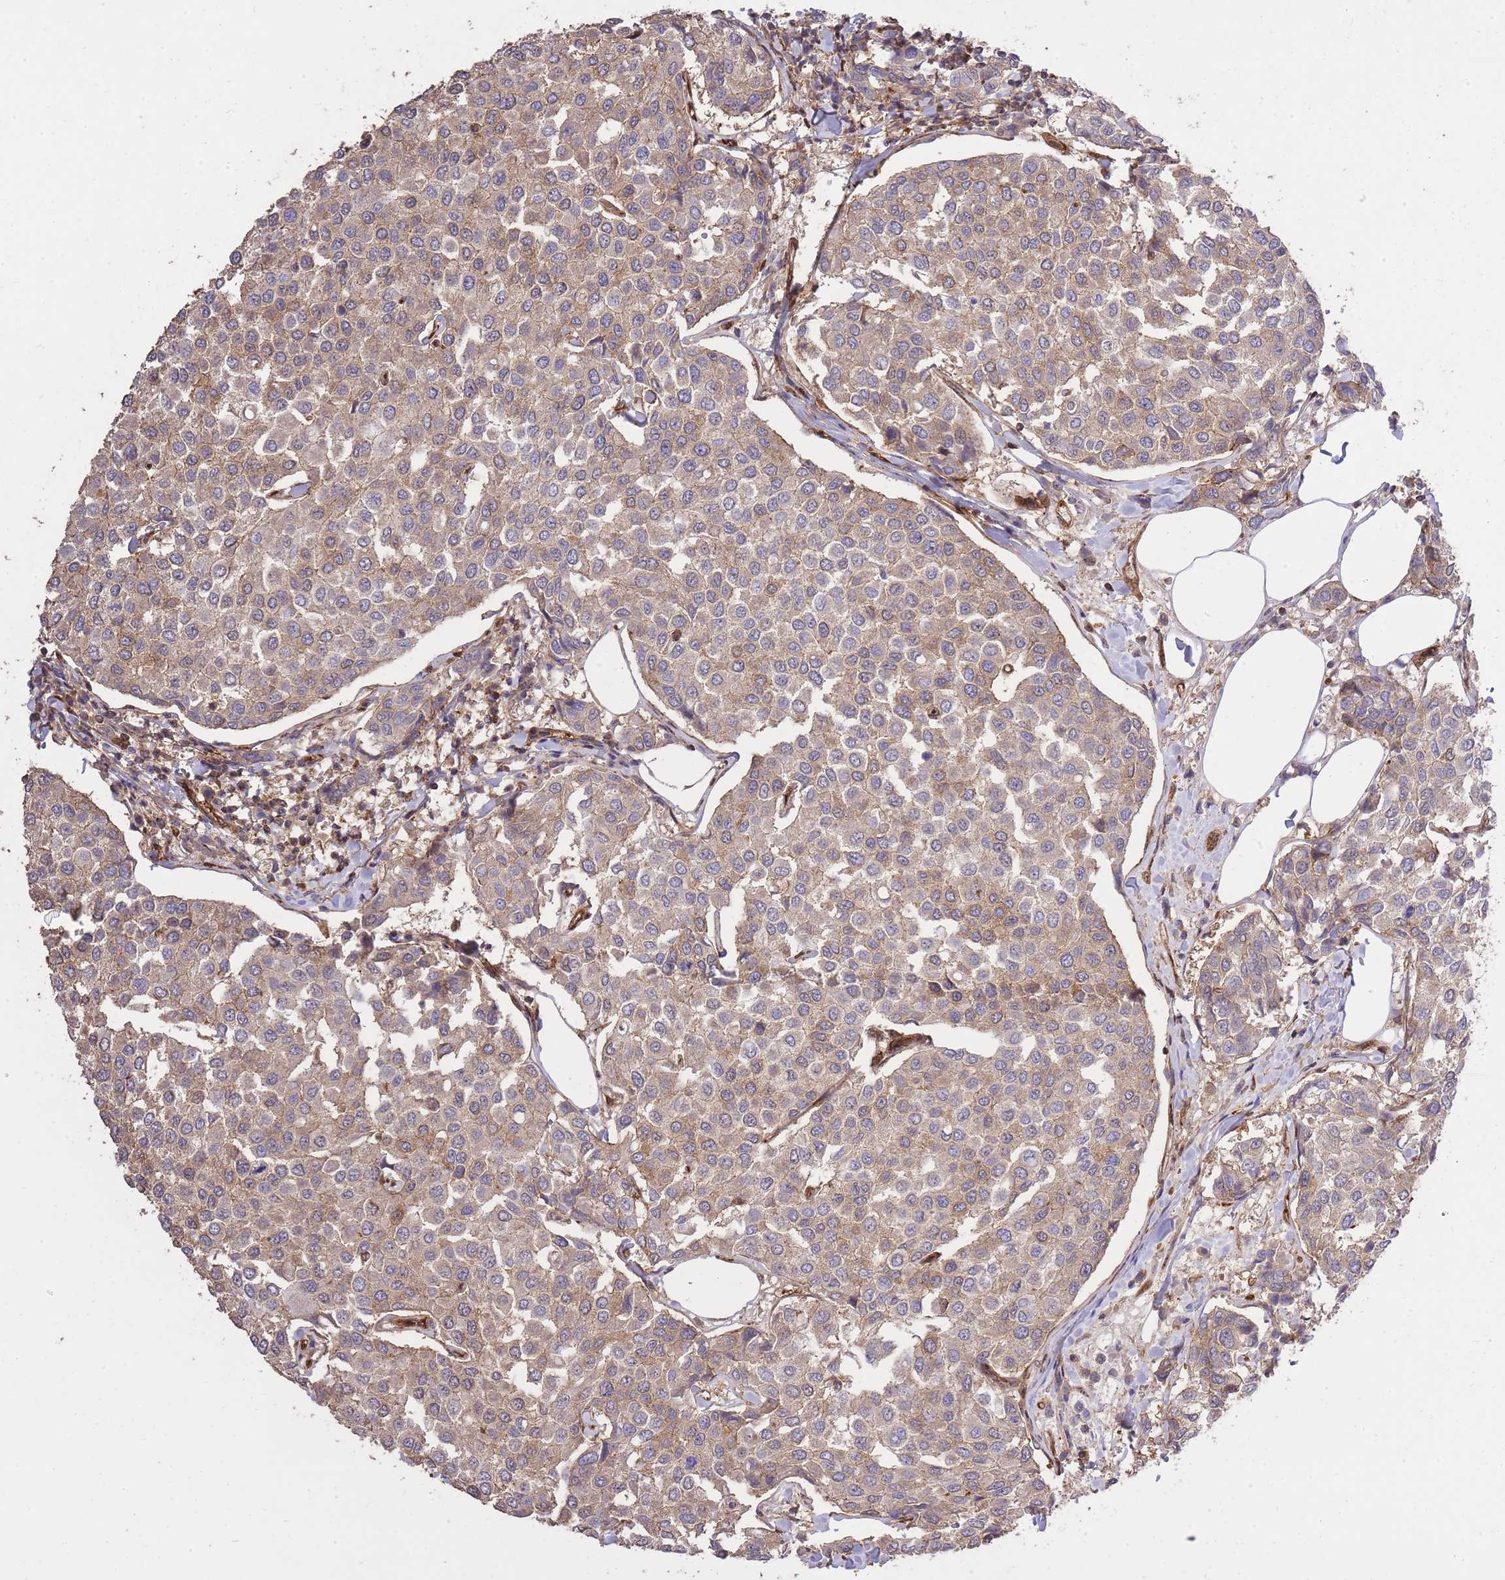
{"staining": {"intensity": "weak", "quantity": "25%-75%", "location": "cytoplasmic/membranous"}, "tissue": "breast cancer", "cell_type": "Tumor cells", "image_type": "cancer", "snomed": [{"axis": "morphology", "description": "Duct carcinoma"}, {"axis": "topography", "description": "Breast"}], "caption": "IHC photomicrograph of neoplastic tissue: human invasive ductal carcinoma (breast) stained using IHC demonstrates low levels of weak protein expression localized specifically in the cytoplasmic/membranous of tumor cells, appearing as a cytoplasmic/membranous brown color.", "gene": "PLD1", "patient": {"sex": "female", "age": 55}}